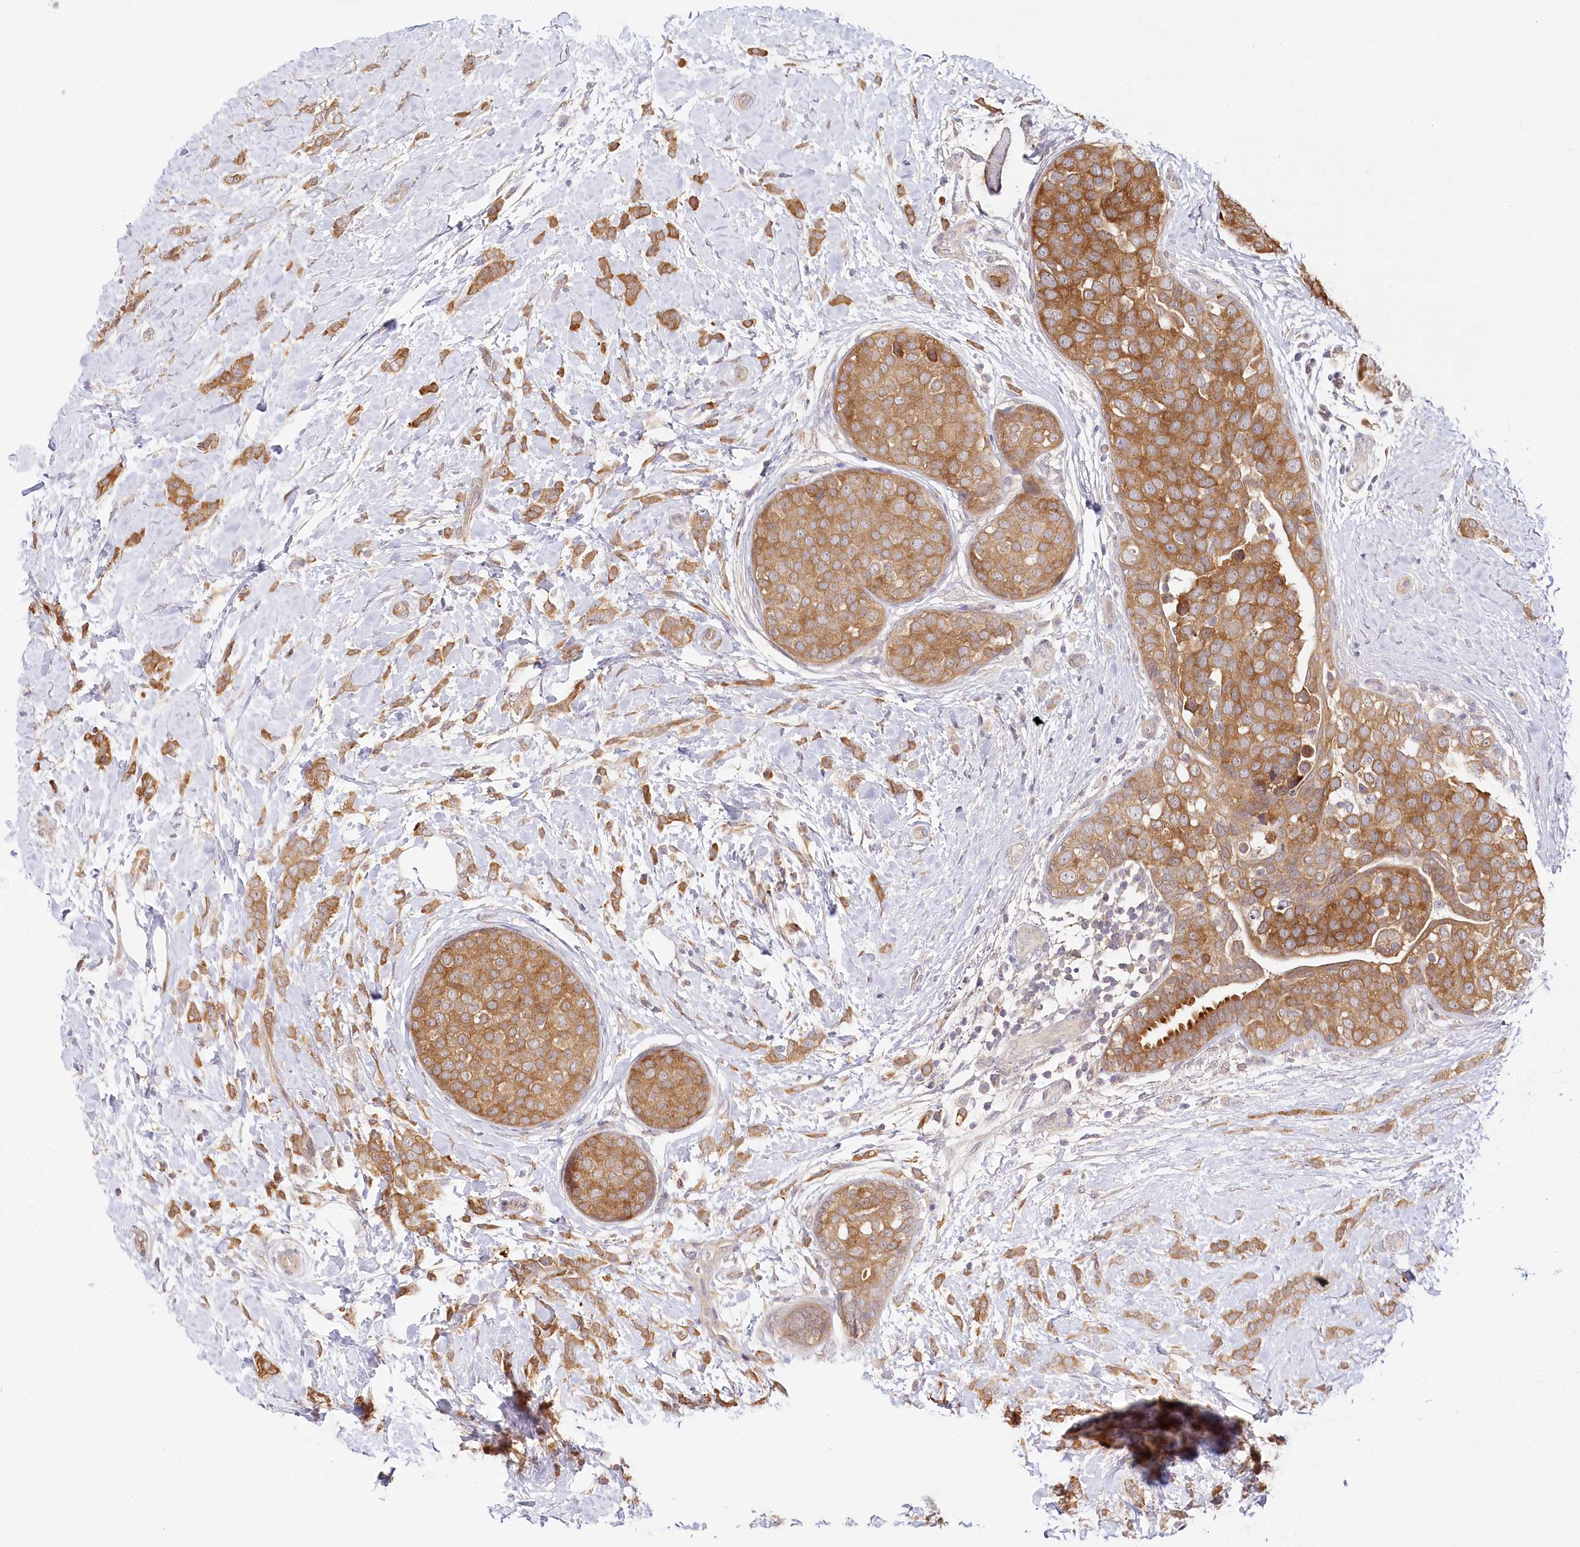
{"staining": {"intensity": "moderate", "quantity": ">75%", "location": "cytoplasmic/membranous"}, "tissue": "breast cancer", "cell_type": "Tumor cells", "image_type": "cancer", "snomed": [{"axis": "morphology", "description": "Lobular carcinoma, in situ"}, {"axis": "morphology", "description": "Lobular carcinoma"}, {"axis": "topography", "description": "Breast"}], "caption": "A high-resolution histopathology image shows IHC staining of lobular carcinoma in situ (breast), which reveals moderate cytoplasmic/membranous positivity in approximately >75% of tumor cells.", "gene": "INPP4B", "patient": {"sex": "female", "age": 41}}